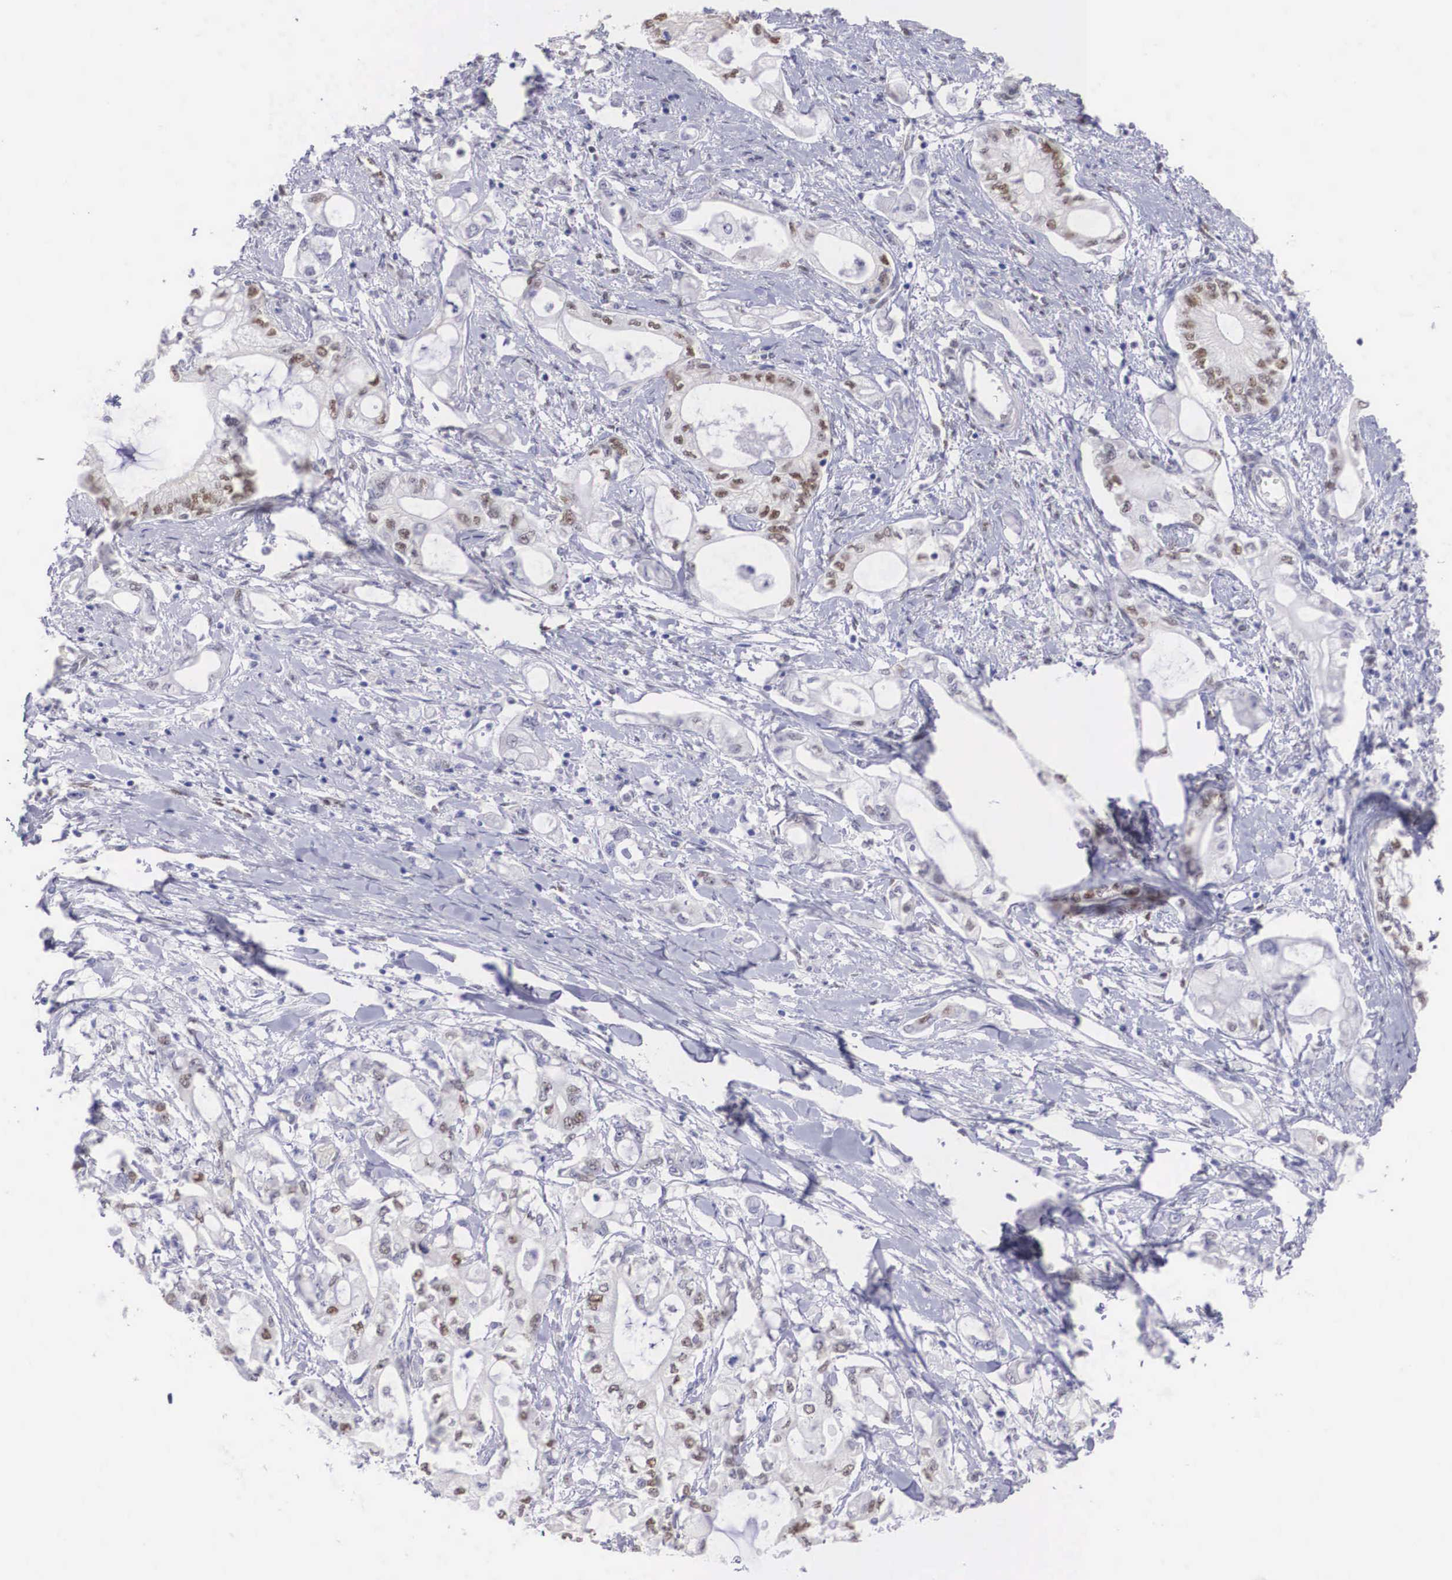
{"staining": {"intensity": "weak", "quantity": "<25%", "location": "nuclear"}, "tissue": "pancreatic cancer", "cell_type": "Tumor cells", "image_type": "cancer", "snomed": [{"axis": "morphology", "description": "Adenocarcinoma, NOS"}, {"axis": "topography", "description": "Pancreas"}], "caption": "IHC of human adenocarcinoma (pancreatic) displays no expression in tumor cells.", "gene": "HMGN5", "patient": {"sex": "male", "age": 79}}